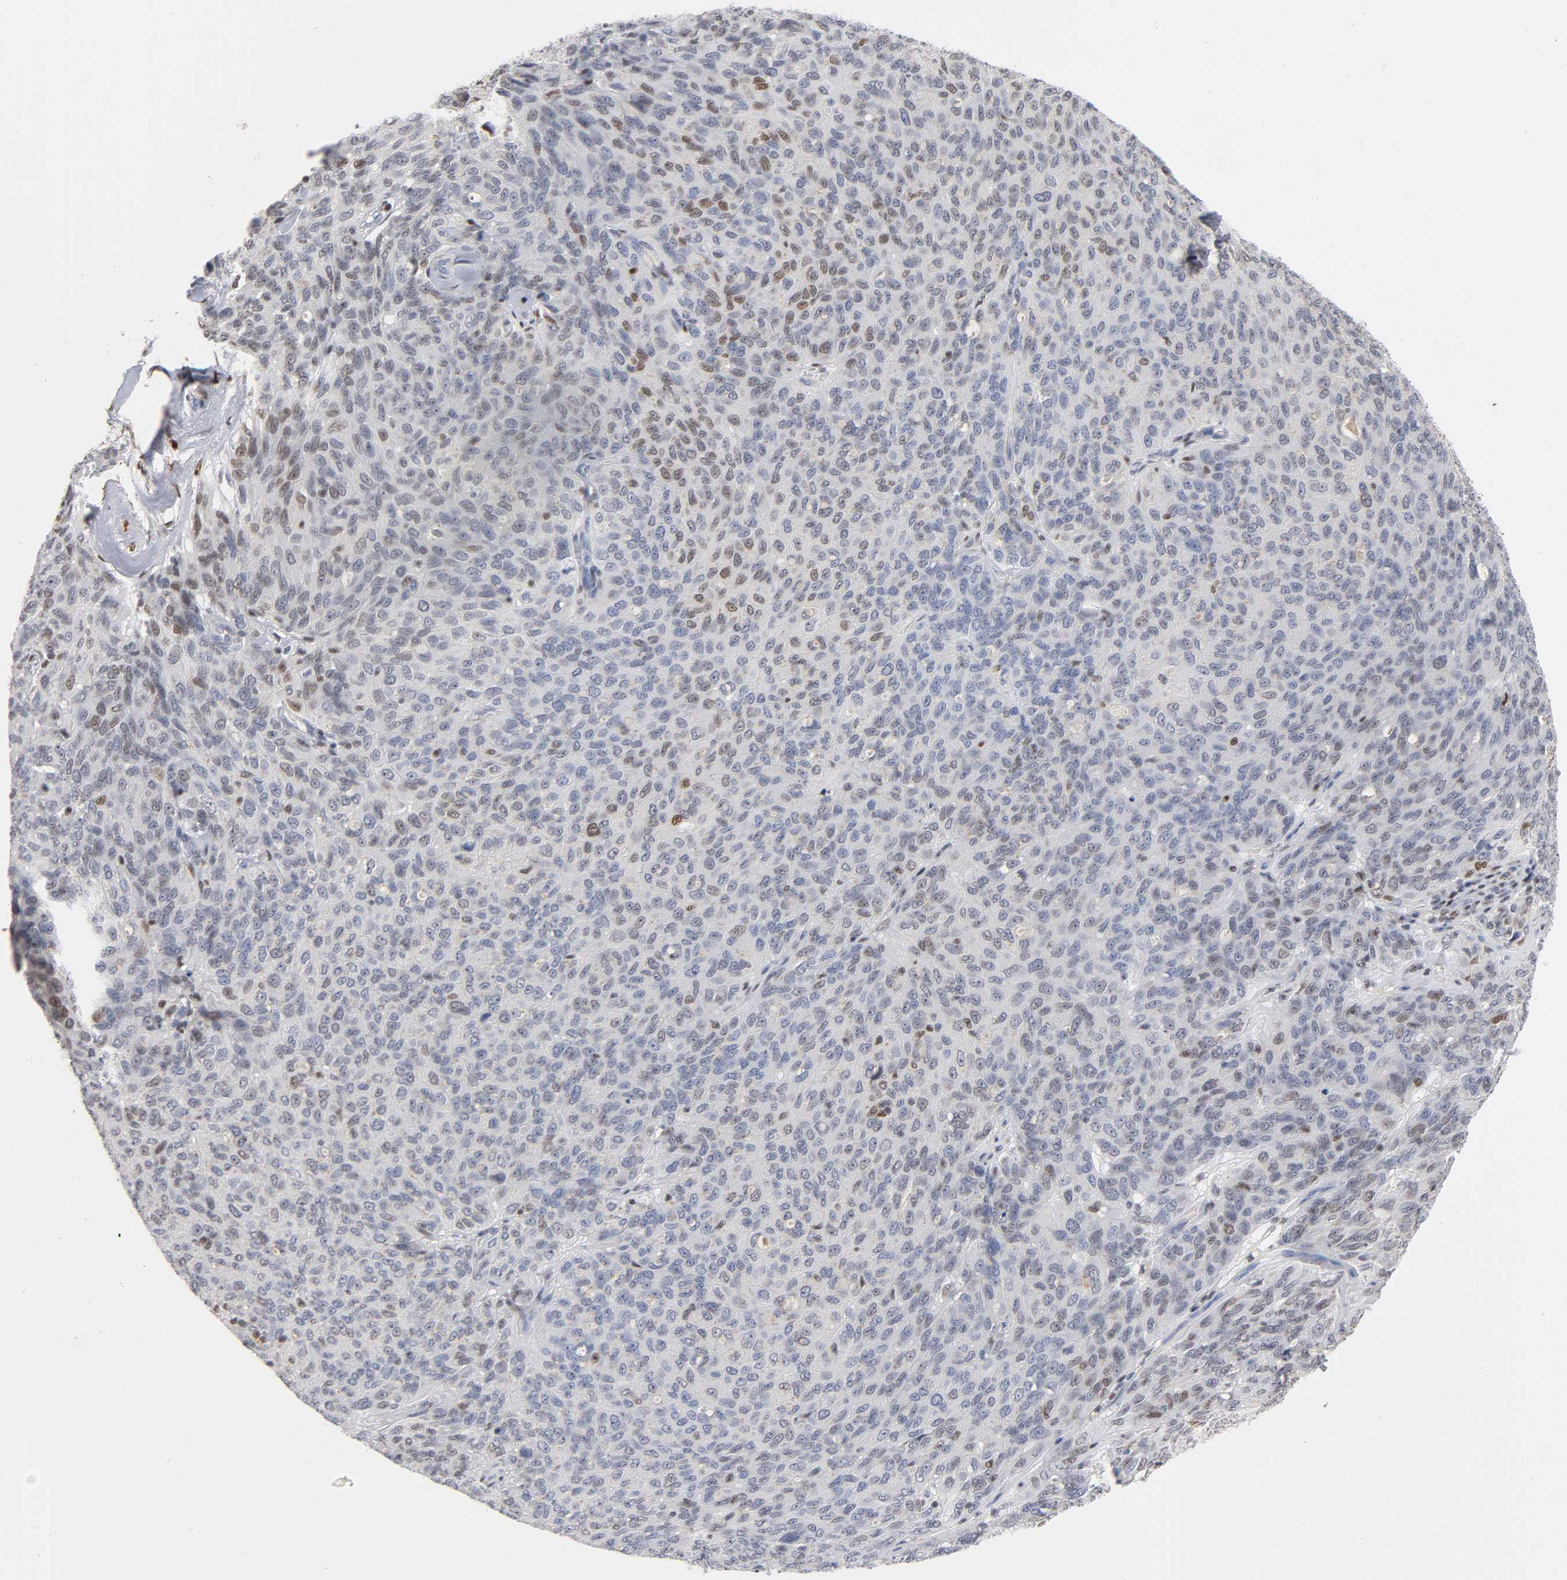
{"staining": {"intensity": "weak", "quantity": "25%-75%", "location": "nuclear"}, "tissue": "ovarian cancer", "cell_type": "Tumor cells", "image_type": "cancer", "snomed": [{"axis": "morphology", "description": "Carcinoma, endometroid"}, {"axis": "topography", "description": "Ovary"}], "caption": "Ovarian cancer (endometroid carcinoma) stained with DAB IHC displays low levels of weak nuclear positivity in about 25%-75% of tumor cells. (Brightfield microscopy of DAB IHC at high magnification).", "gene": "RUNX1", "patient": {"sex": "female", "age": 60}}